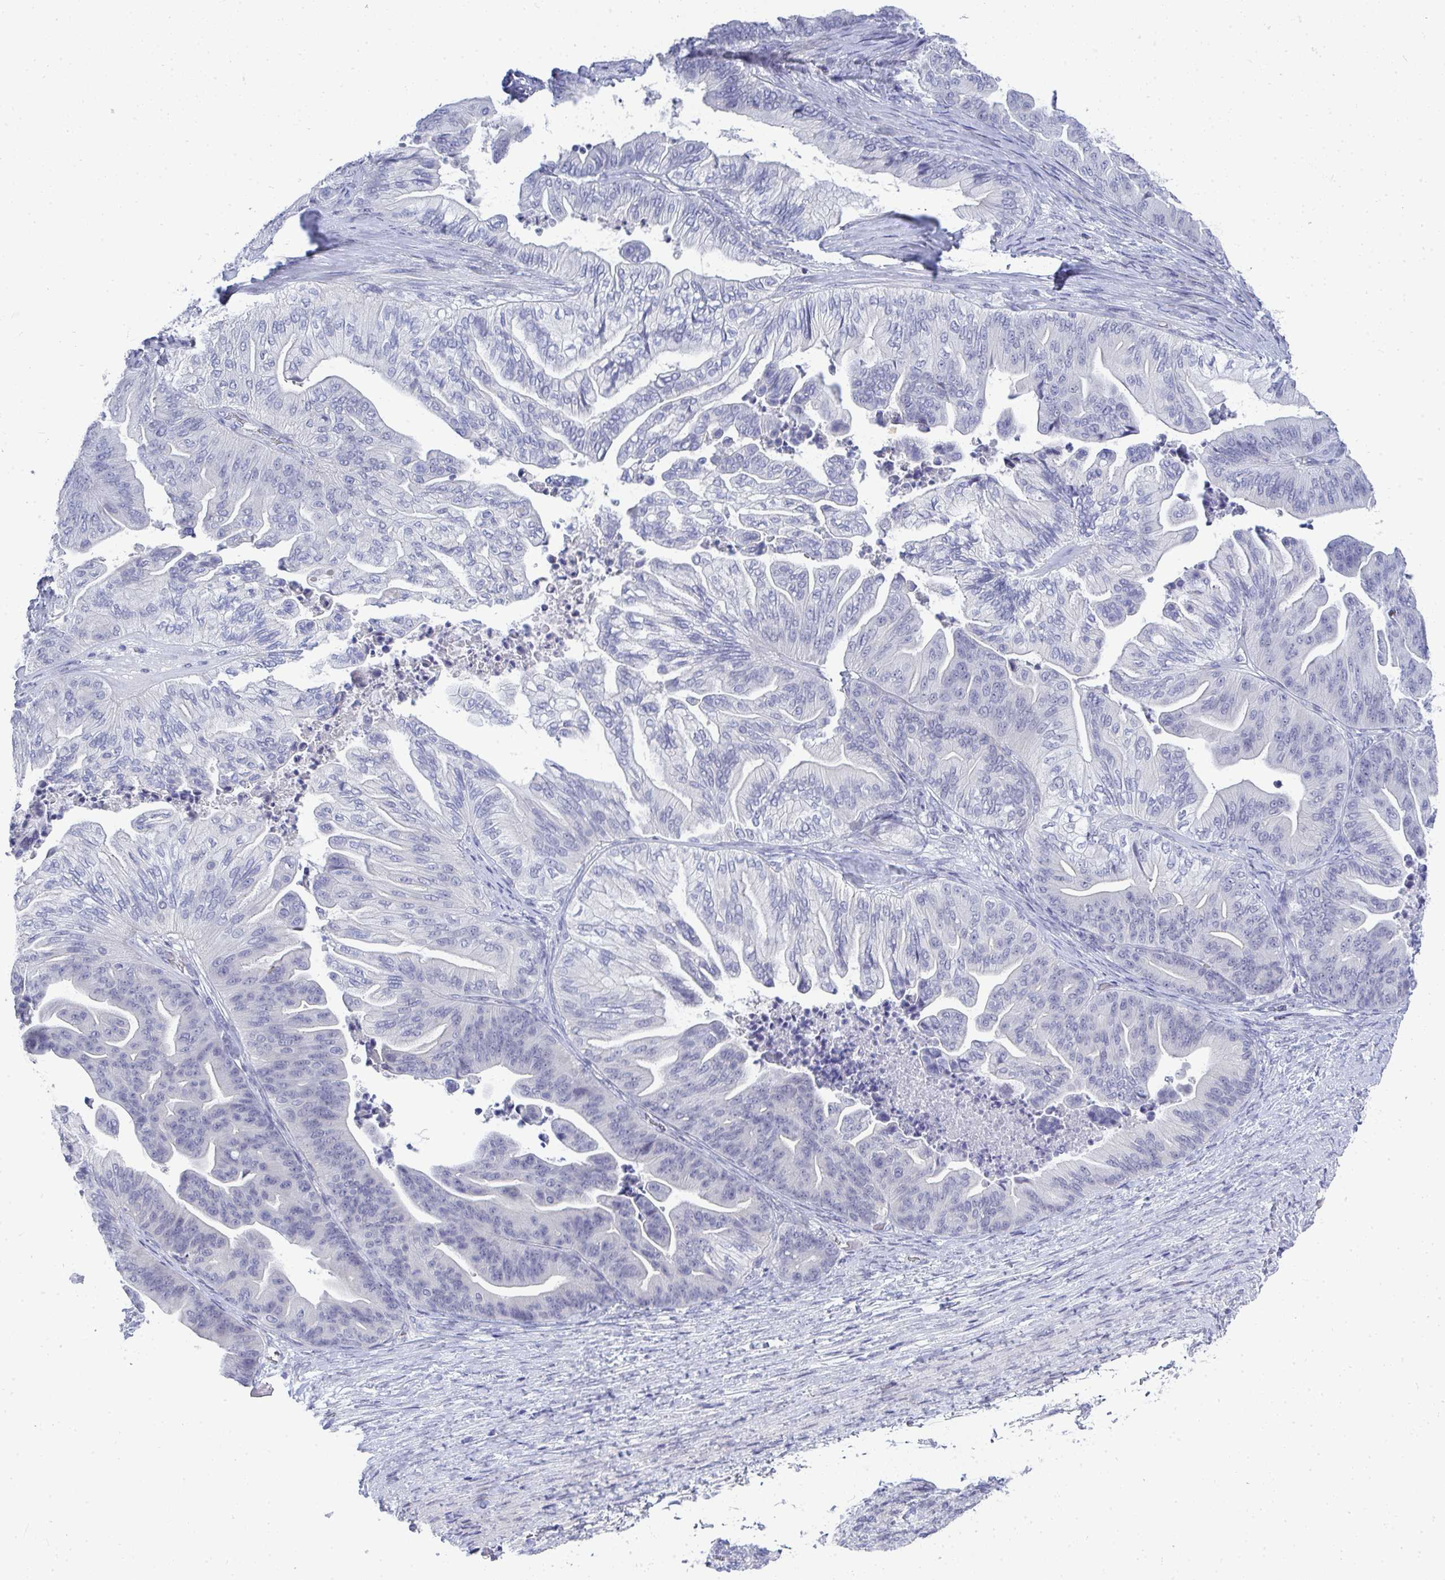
{"staining": {"intensity": "negative", "quantity": "none", "location": "none"}, "tissue": "ovarian cancer", "cell_type": "Tumor cells", "image_type": "cancer", "snomed": [{"axis": "morphology", "description": "Cystadenocarcinoma, mucinous, NOS"}, {"axis": "topography", "description": "Ovary"}], "caption": "Tumor cells show no significant positivity in ovarian mucinous cystadenocarcinoma.", "gene": "TMEM82", "patient": {"sex": "female", "age": 67}}